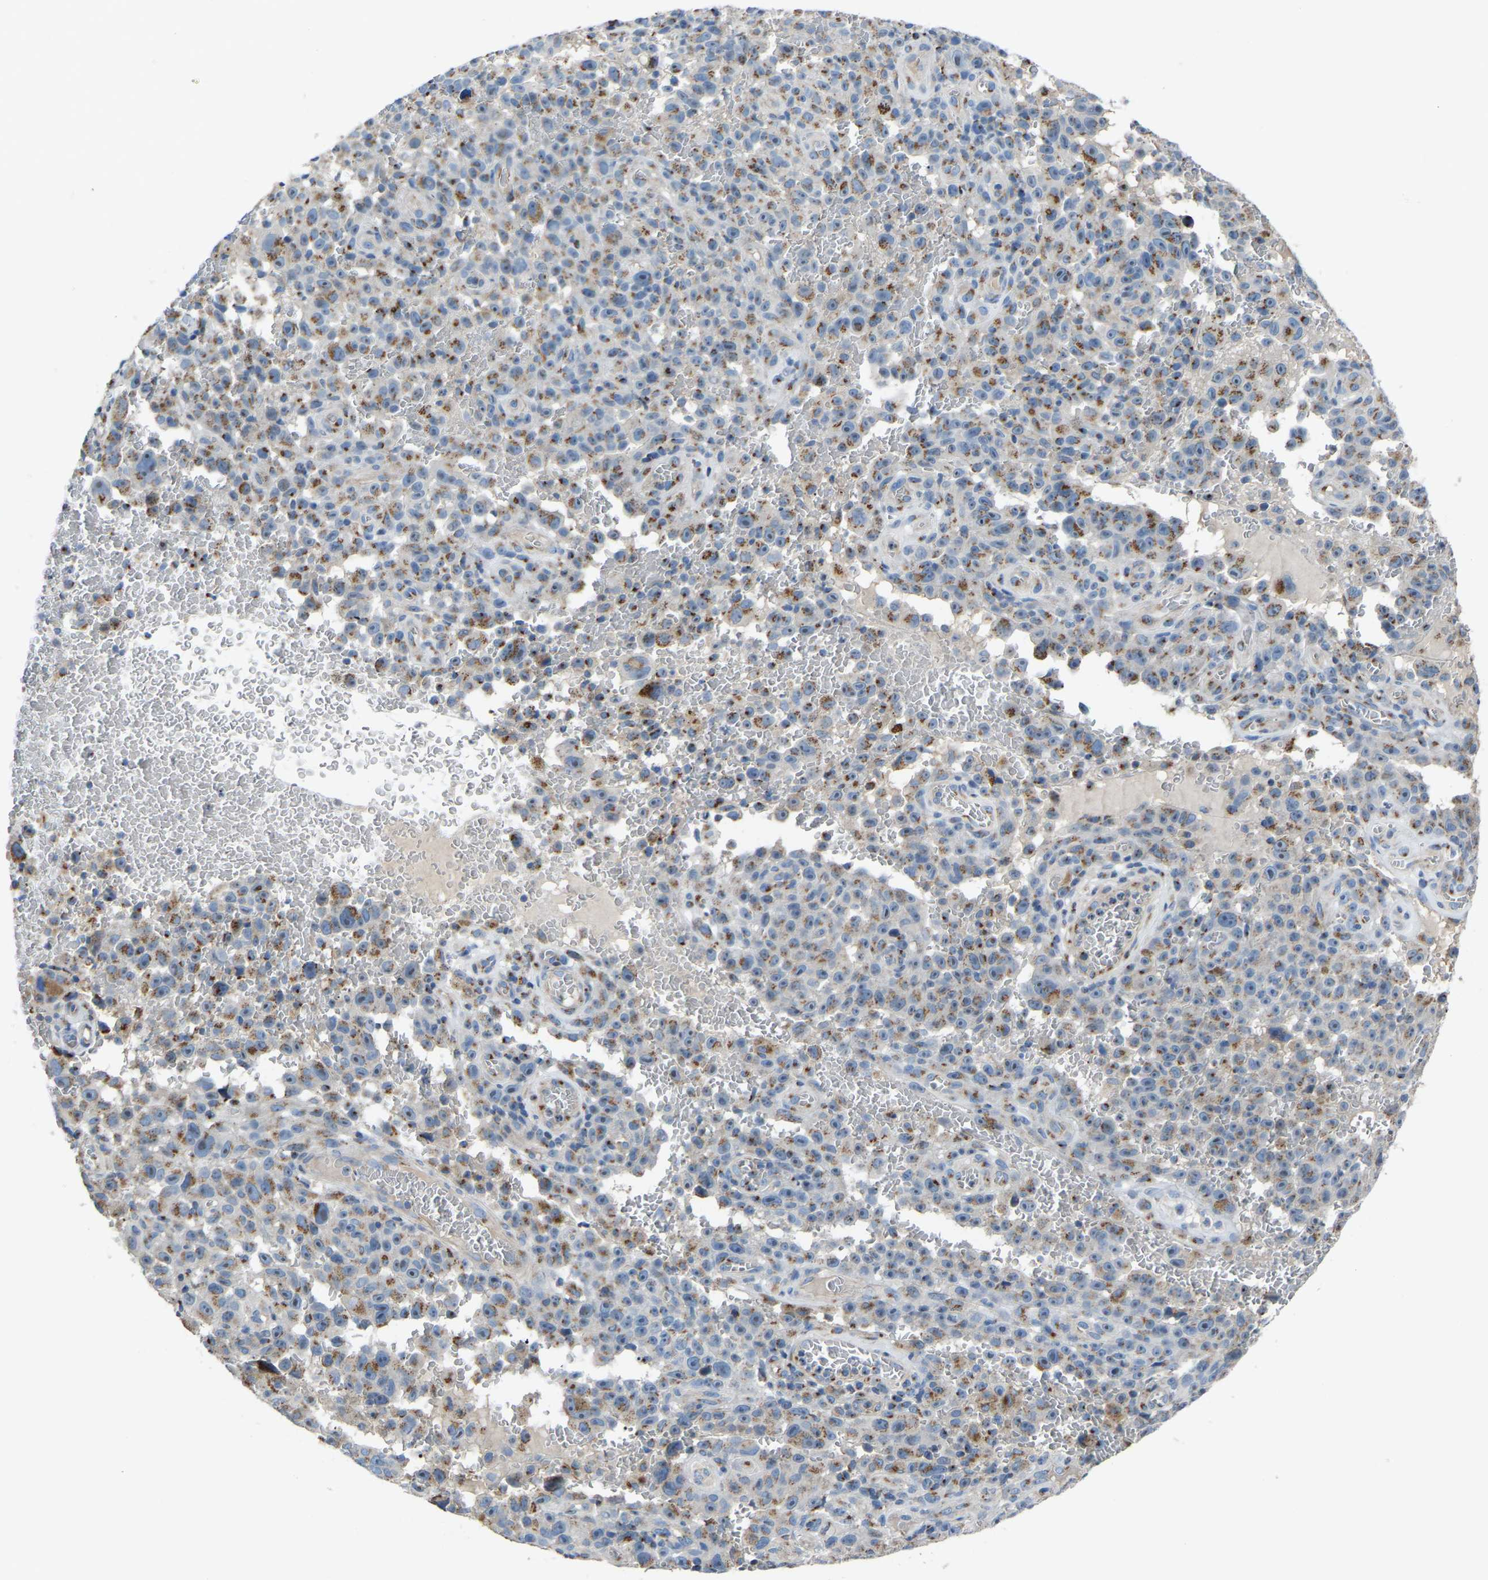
{"staining": {"intensity": "moderate", "quantity": "25%-75%", "location": "cytoplasmic/membranous"}, "tissue": "melanoma", "cell_type": "Tumor cells", "image_type": "cancer", "snomed": [{"axis": "morphology", "description": "Malignant melanoma, NOS"}, {"axis": "topography", "description": "Skin"}], "caption": "This micrograph demonstrates IHC staining of human melanoma, with medium moderate cytoplasmic/membranous expression in approximately 25%-75% of tumor cells.", "gene": "CANT1", "patient": {"sex": "female", "age": 82}}